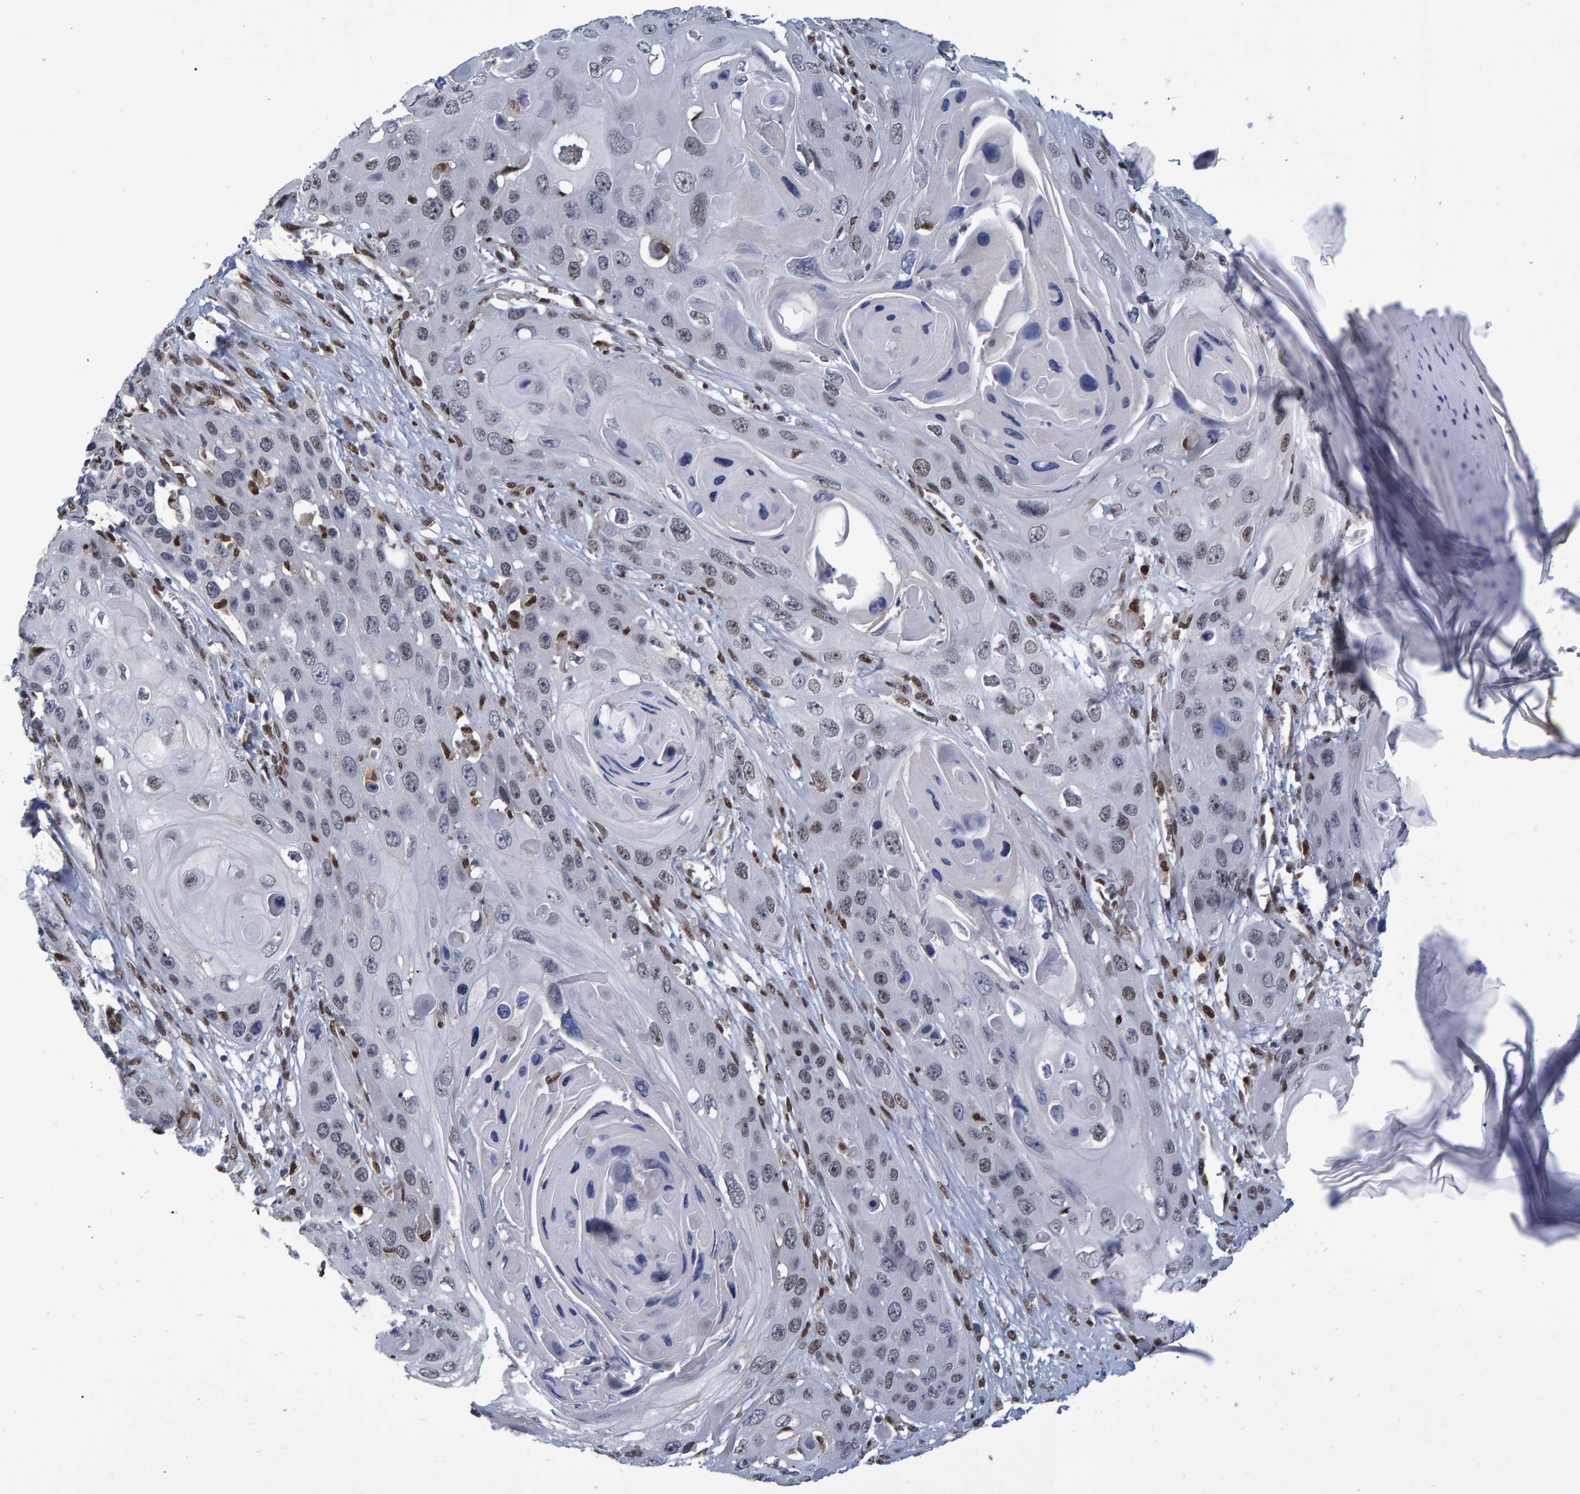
{"staining": {"intensity": "weak", "quantity": "25%-75%", "location": "nuclear"}, "tissue": "skin cancer", "cell_type": "Tumor cells", "image_type": "cancer", "snomed": [{"axis": "morphology", "description": "Squamous cell carcinoma, NOS"}, {"axis": "topography", "description": "Skin"}], "caption": "Squamous cell carcinoma (skin) stained with a protein marker displays weak staining in tumor cells.", "gene": "QKI", "patient": {"sex": "male", "age": 55}}